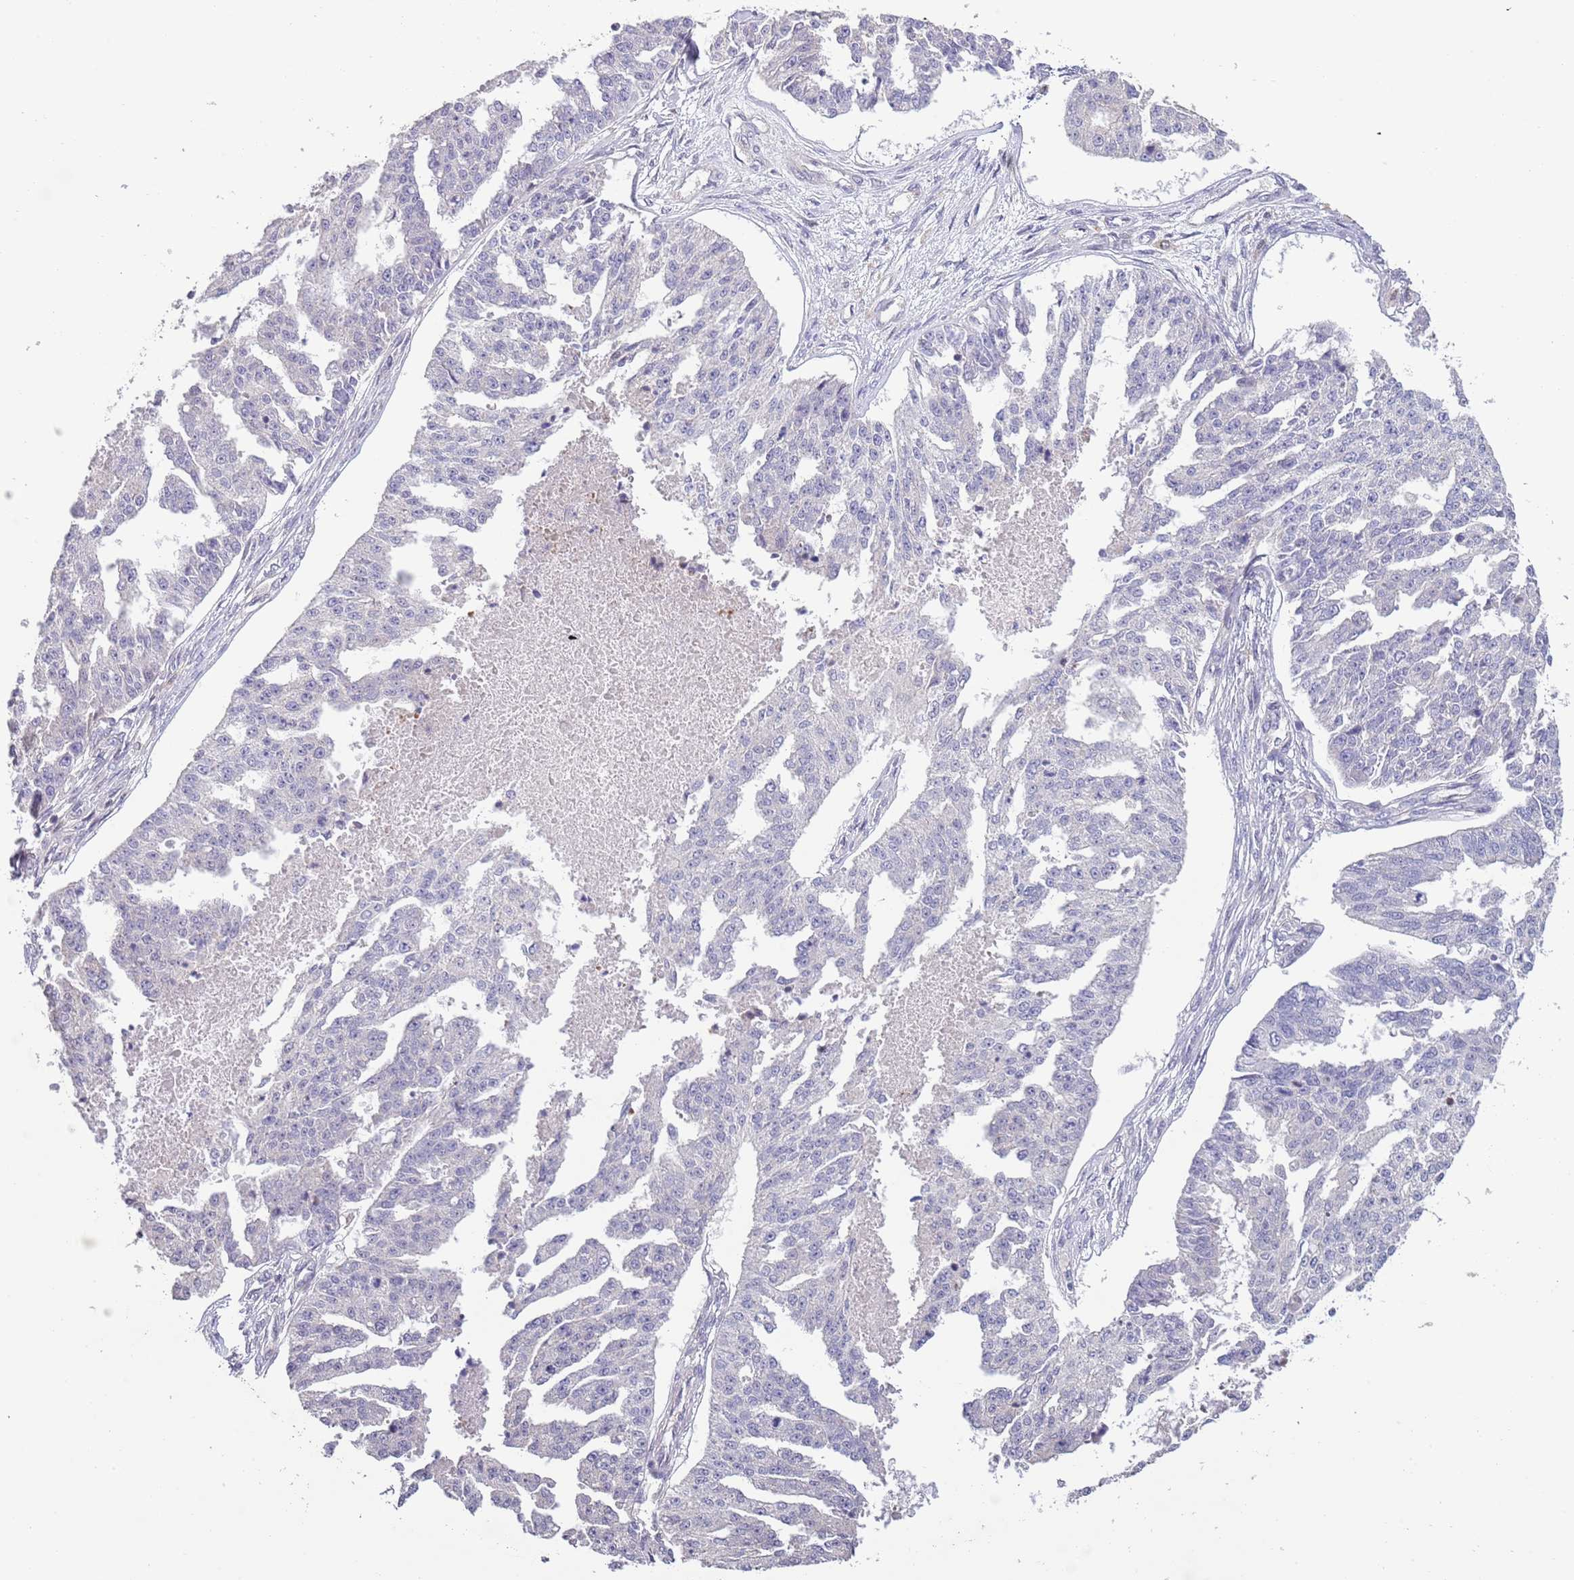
{"staining": {"intensity": "negative", "quantity": "none", "location": "none"}, "tissue": "ovarian cancer", "cell_type": "Tumor cells", "image_type": "cancer", "snomed": [{"axis": "morphology", "description": "Cystadenocarcinoma, serous, NOS"}, {"axis": "topography", "description": "Ovary"}], "caption": "Protein analysis of serous cystadenocarcinoma (ovarian) demonstrates no significant expression in tumor cells.", "gene": "LIPJ", "patient": {"sex": "female", "age": 58}}